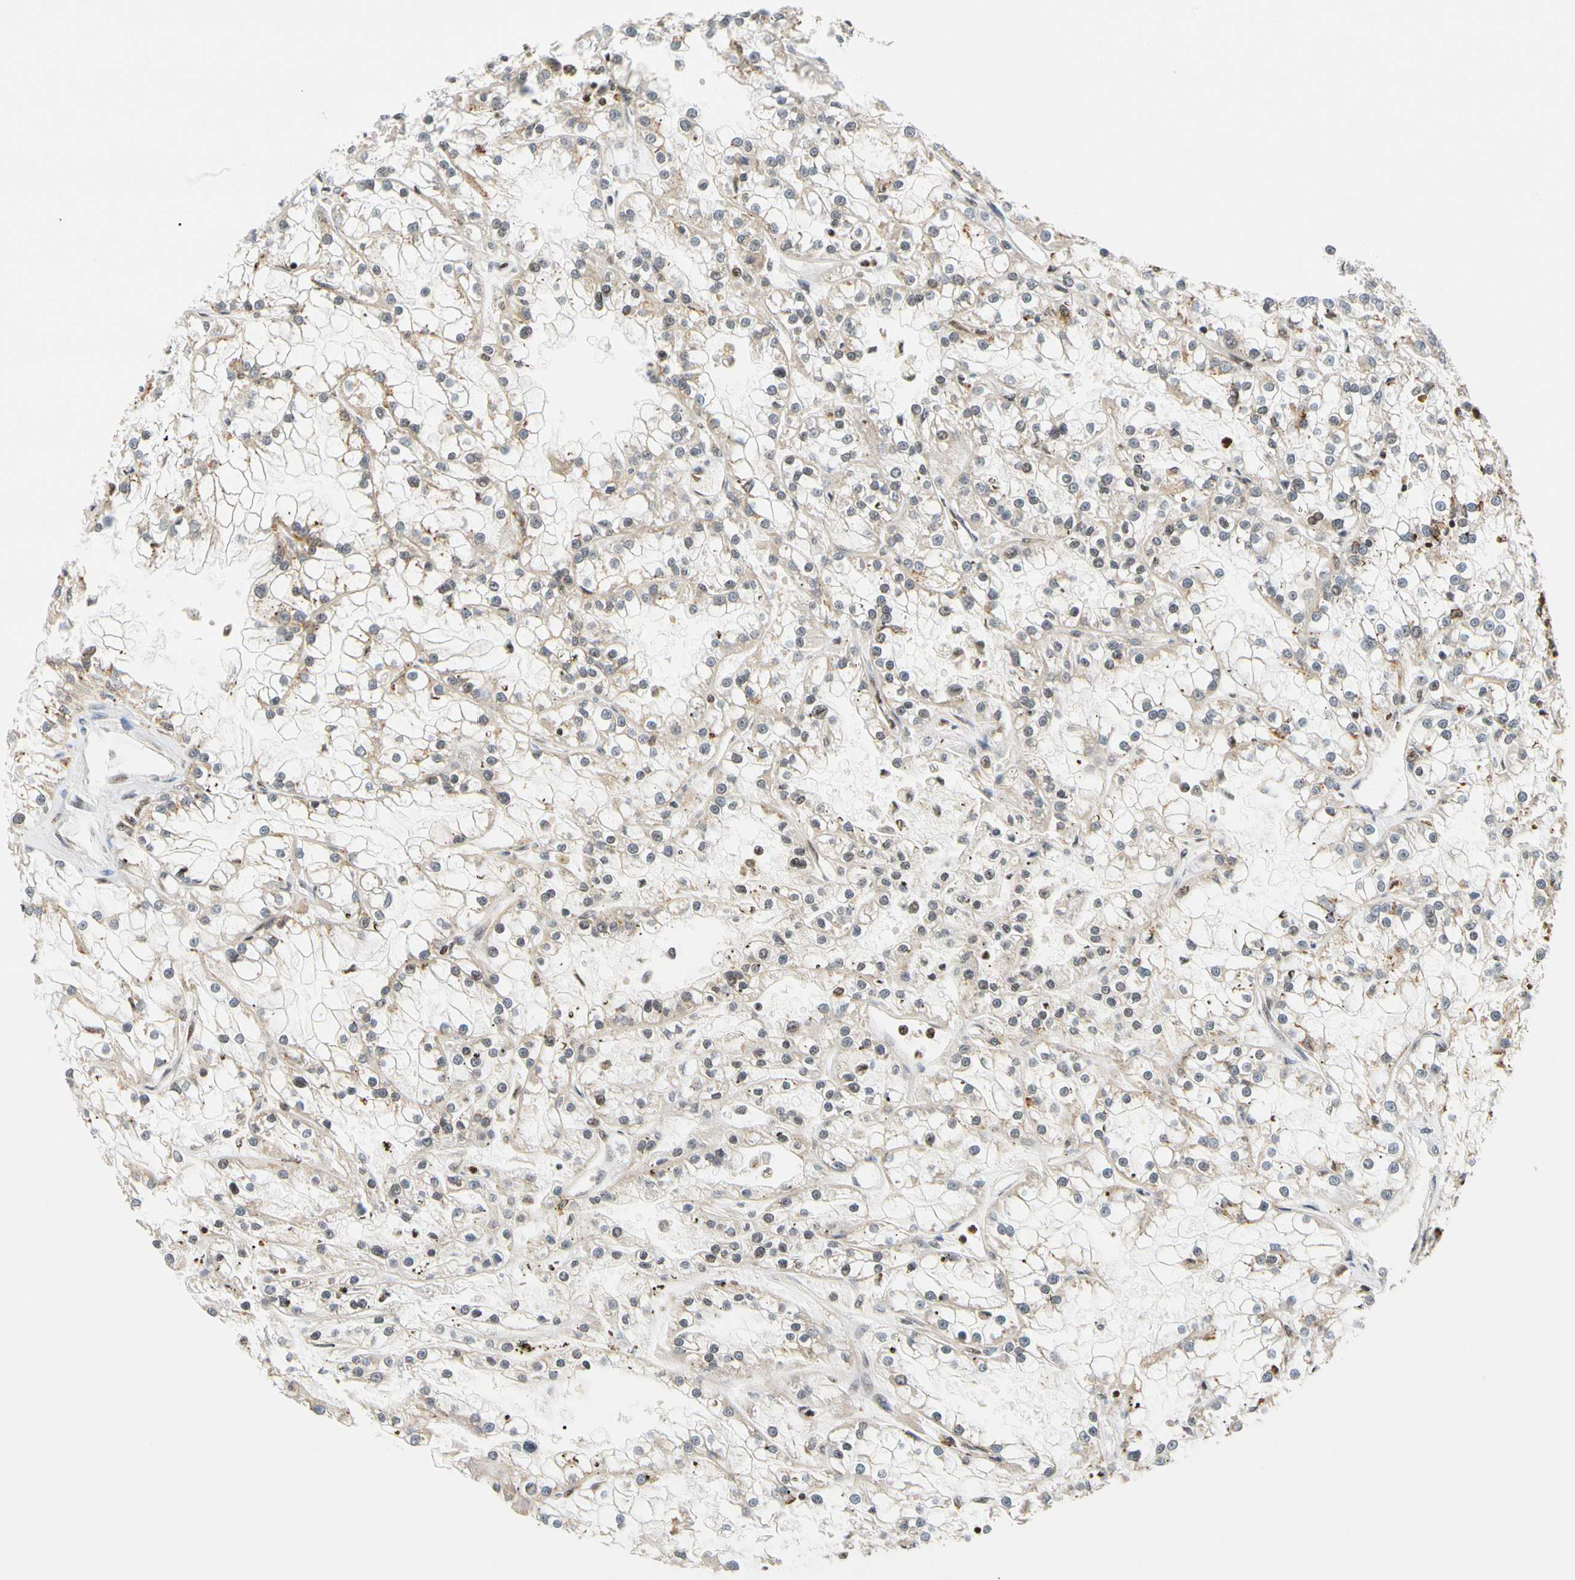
{"staining": {"intensity": "moderate", "quantity": "25%-75%", "location": "cytoplasmic/membranous,nuclear"}, "tissue": "renal cancer", "cell_type": "Tumor cells", "image_type": "cancer", "snomed": [{"axis": "morphology", "description": "Adenocarcinoma, NOS"}, {"axis": "topography", "description": "Kidney"}], "caption": "Moderate cytoplasmic/membranous and nuclear expression for a protein is identified in about 25%-75% of tumor cells of renal adenocarcinoma using IHC.", "gene": "CDK7", "patient": {"sex": "female", "age": 52}}